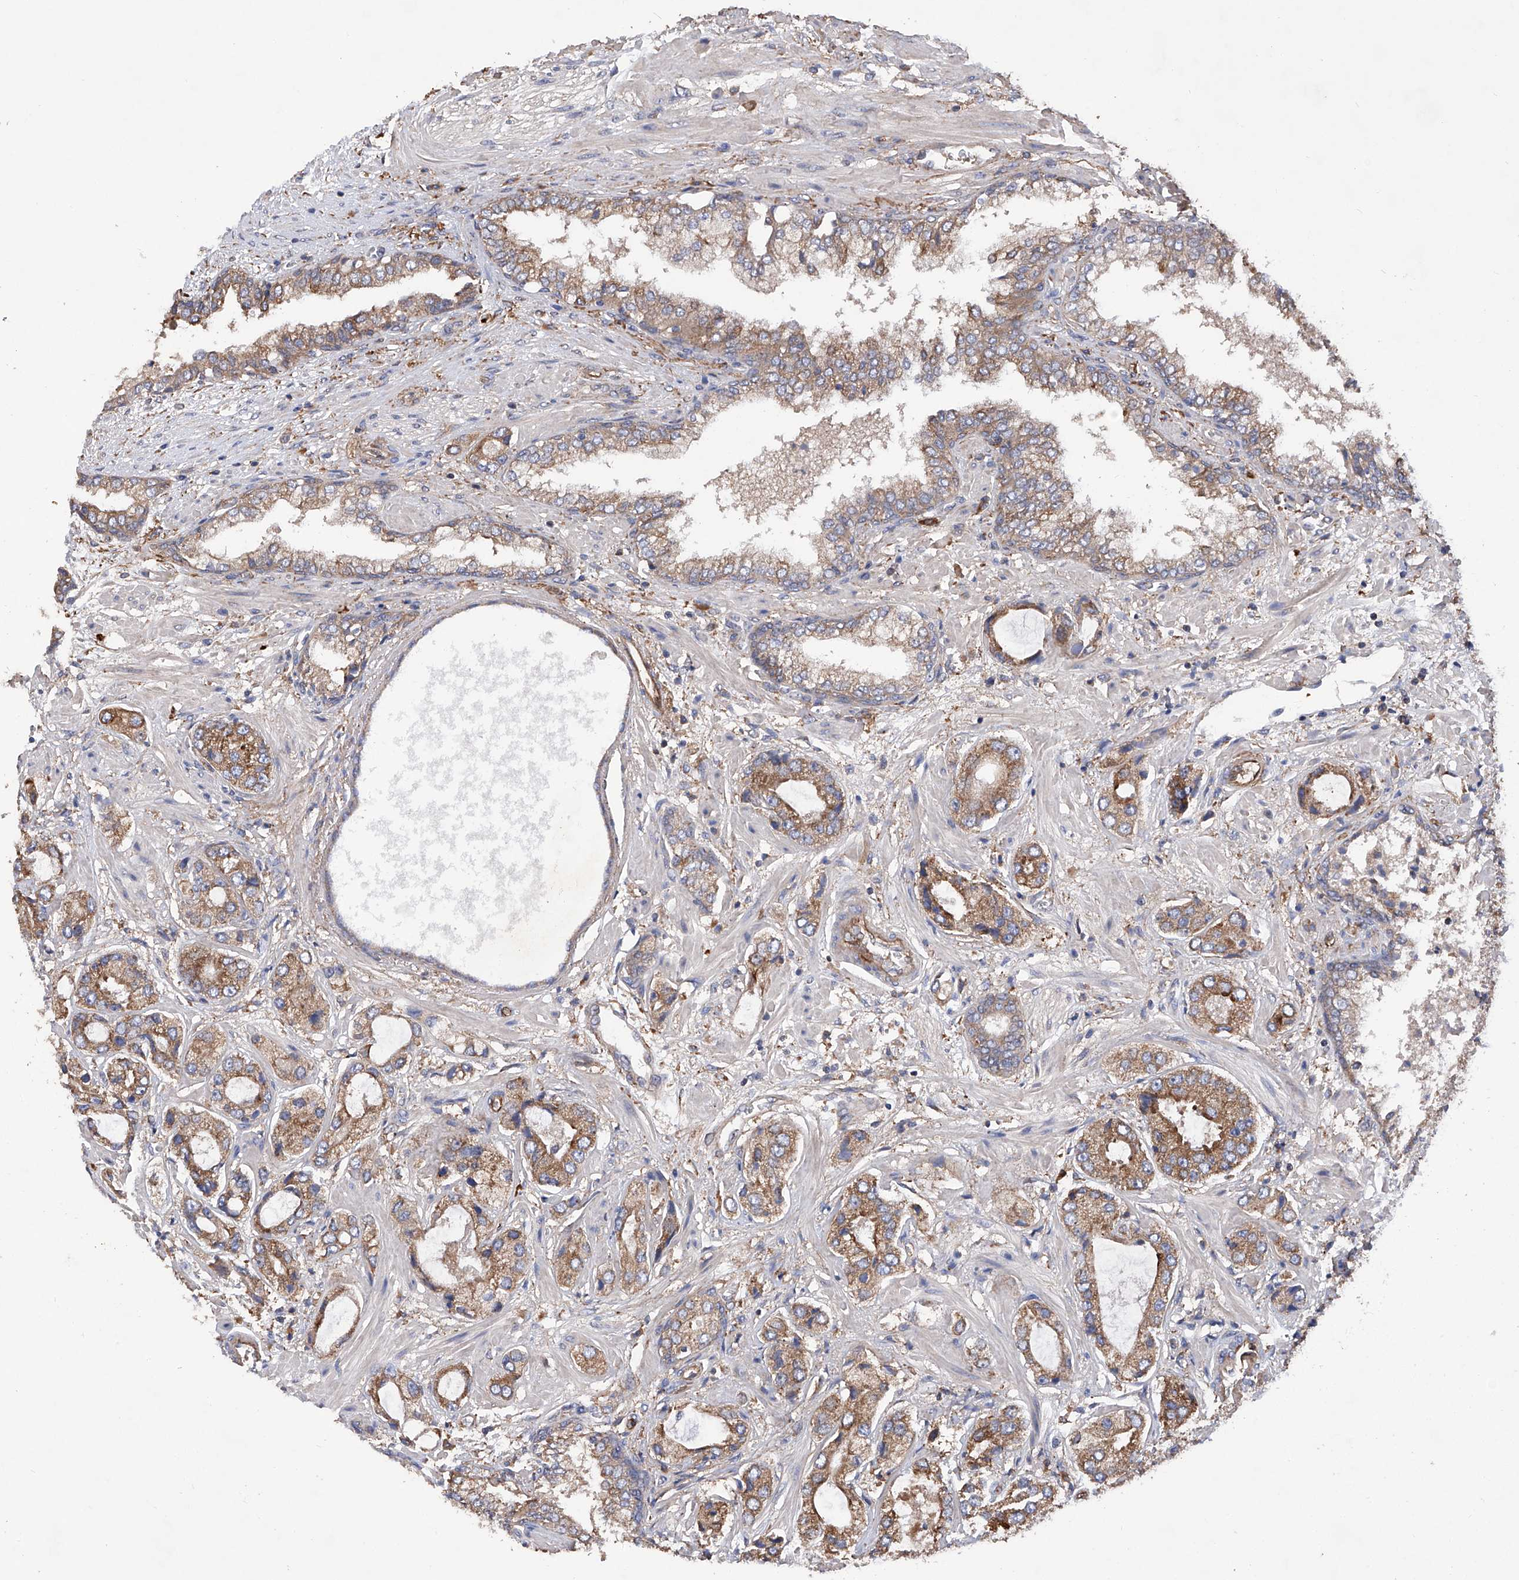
{"staining": {"intensity": "moderate", "quantity": ">75%", "location": "cytoplasmic/membranous"}, "tissue": "prostate cancer", "cell_type": "Tumor cells", "image_type": "cancer", "snomed": [{"axis": "morphology", "description": "Normal tissue, NOS"}, {"axis": "morphology", "description": "Adenocarcinoma, High grade"}, {"axis": "topography", "description": "Prostate"}, {"axis": "topography", "description": "Peripheral nerve tissue"}], "caption": "This photomicrograph displays immunohistochemistry (IHC) staining of prostate high-grade adenocarcinoma, with medium moderate cytoplasmic/membranous positivity in approximately >75% of tumor cells.", "gene": "INPP5B", "patient": {"sex": "male", "age": 59}}